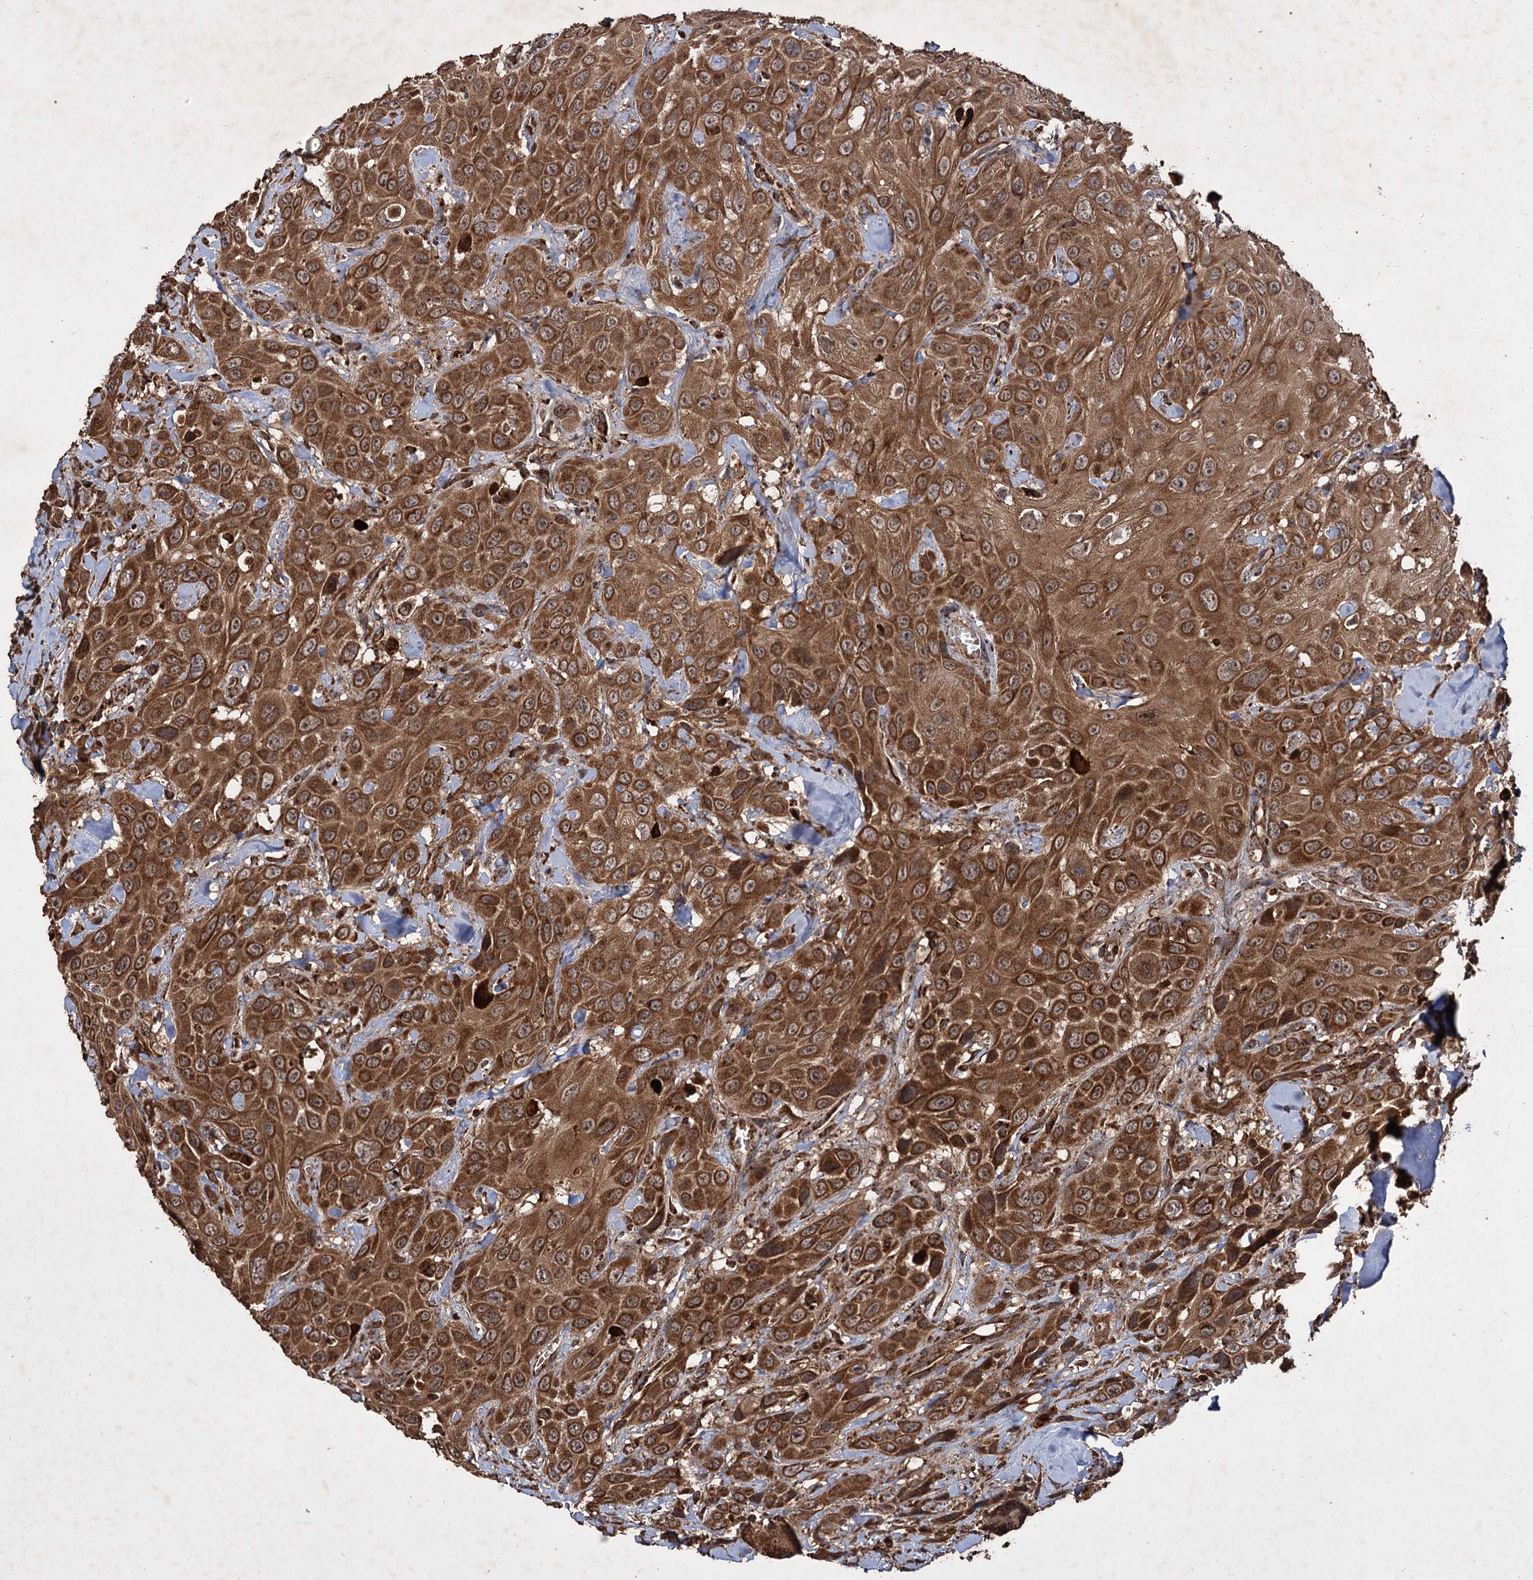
{"staining": {"intensity": "moderate", "quantity": ">75%", "location": "cytoplasmic/membranous"}, "tissue": "head and neck cancer", "cell_type": "Tumor cells", "image_type": "cancer", "snomed": [{"axis": "morphology", "description": "Squamous cell carcinoma, NOS"}, {"axis": "topography", "description": "Head-Neck"}], "caption": "Immunohistochemical staining of human squamous cell carcinoma (head and neck) exhibits medium levels of moderate cytoplasmic/membranous protein expression in about >75% of tumor cells.", "gene": "IPO4", "patient": {"sex": "male", "age": 81}}